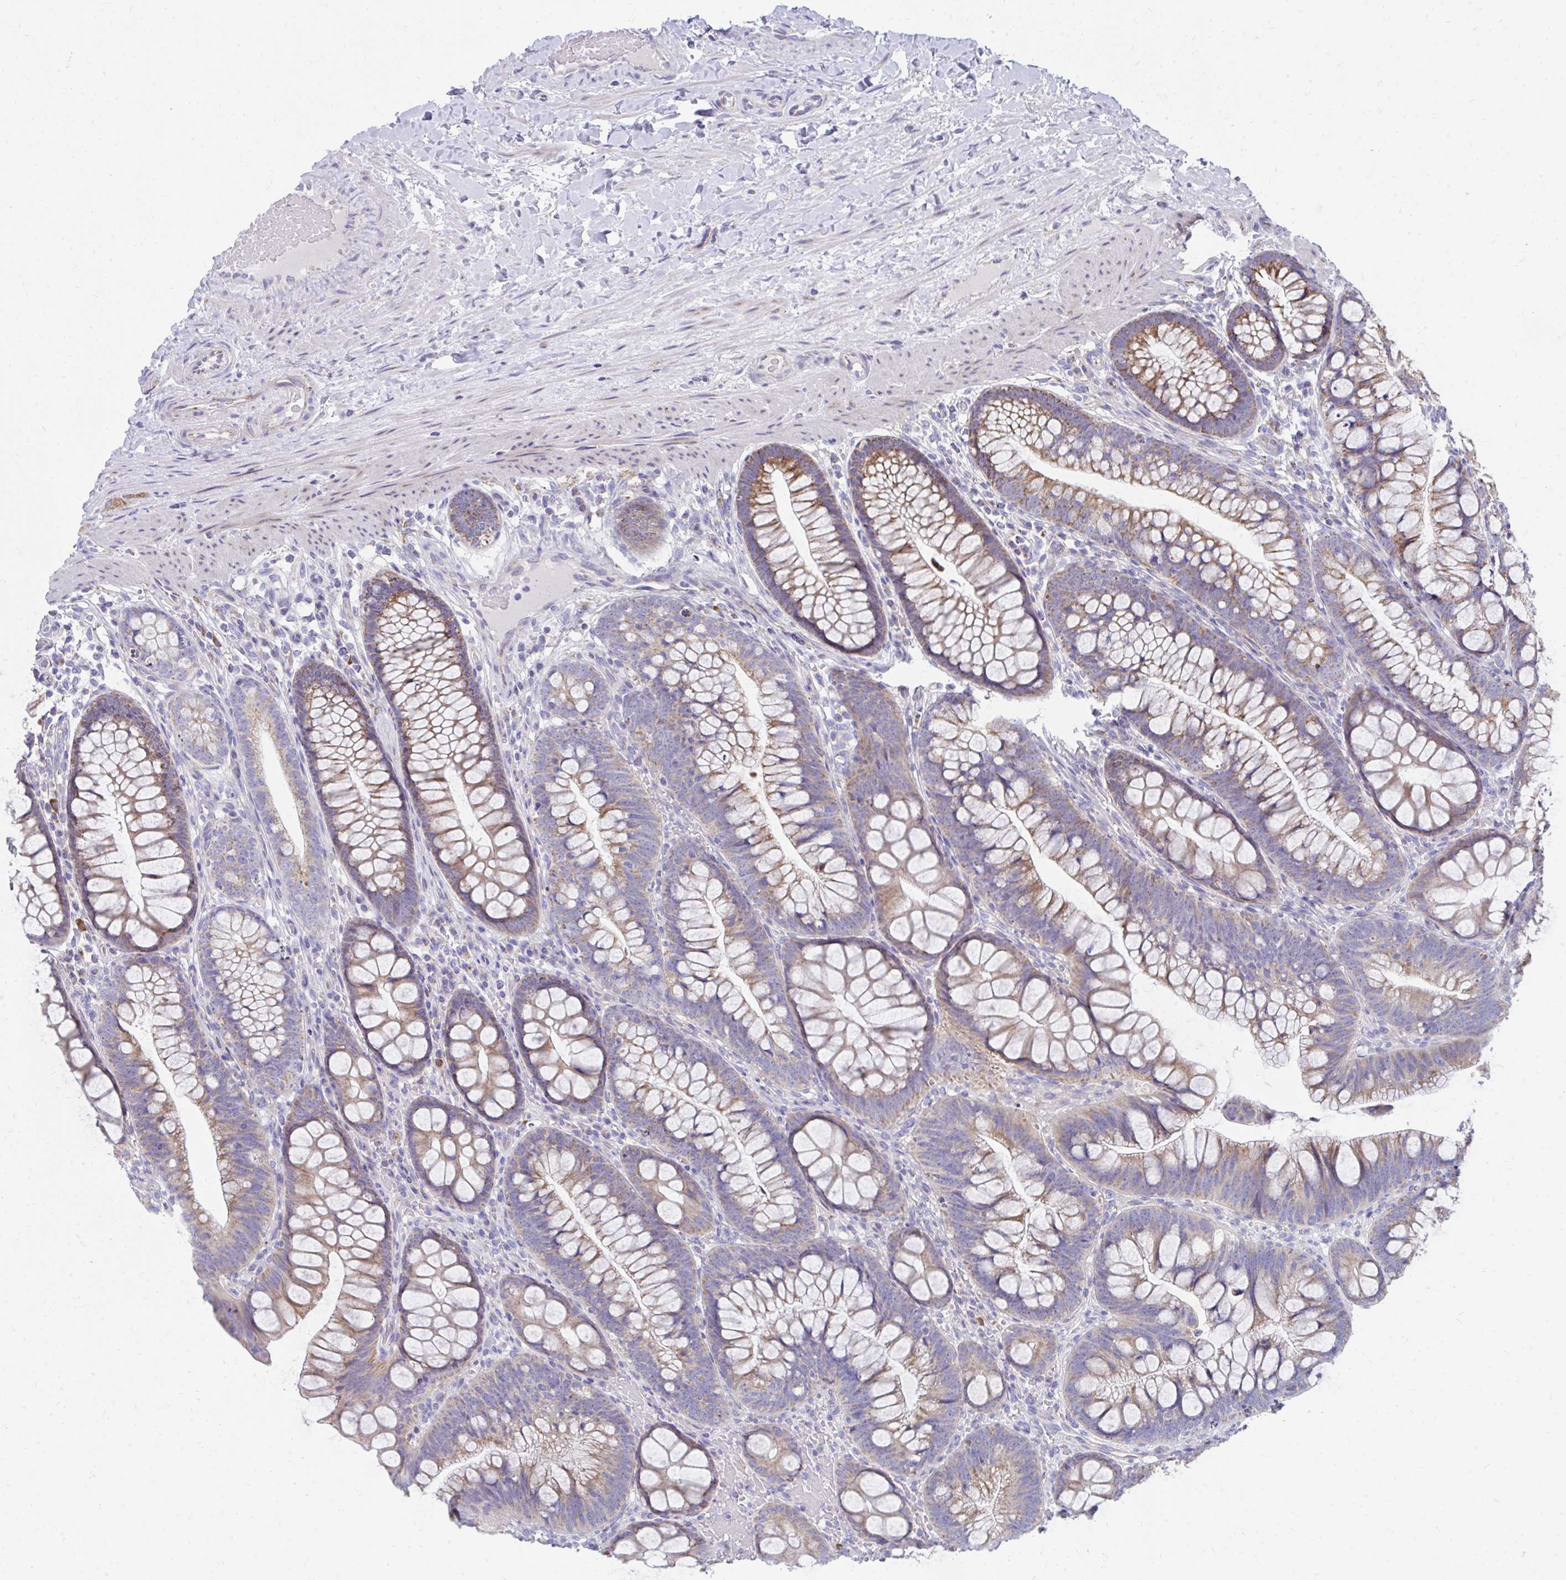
{"staining": {"intensity": "negative", "quantity": "none", "location": "none"}, "tissue": "colon", "cell_type": "Endothelial cells", "image_type": "normal", "snomed": [{"axis": "morphology", "description": "Normal tissue, NOS"}, {"axis": "morphology", "description": "Adenoma, NOS"}, {"axis": "topography", "description": "Soft tissue"}, {"axis": "topography", "description": "Colon"}], "caption": "Immunohistochemistry of benign human colon shows no staining in endothelial cells.", "gene": "IL37", "patient": {"sex": "male", "age": 47}}